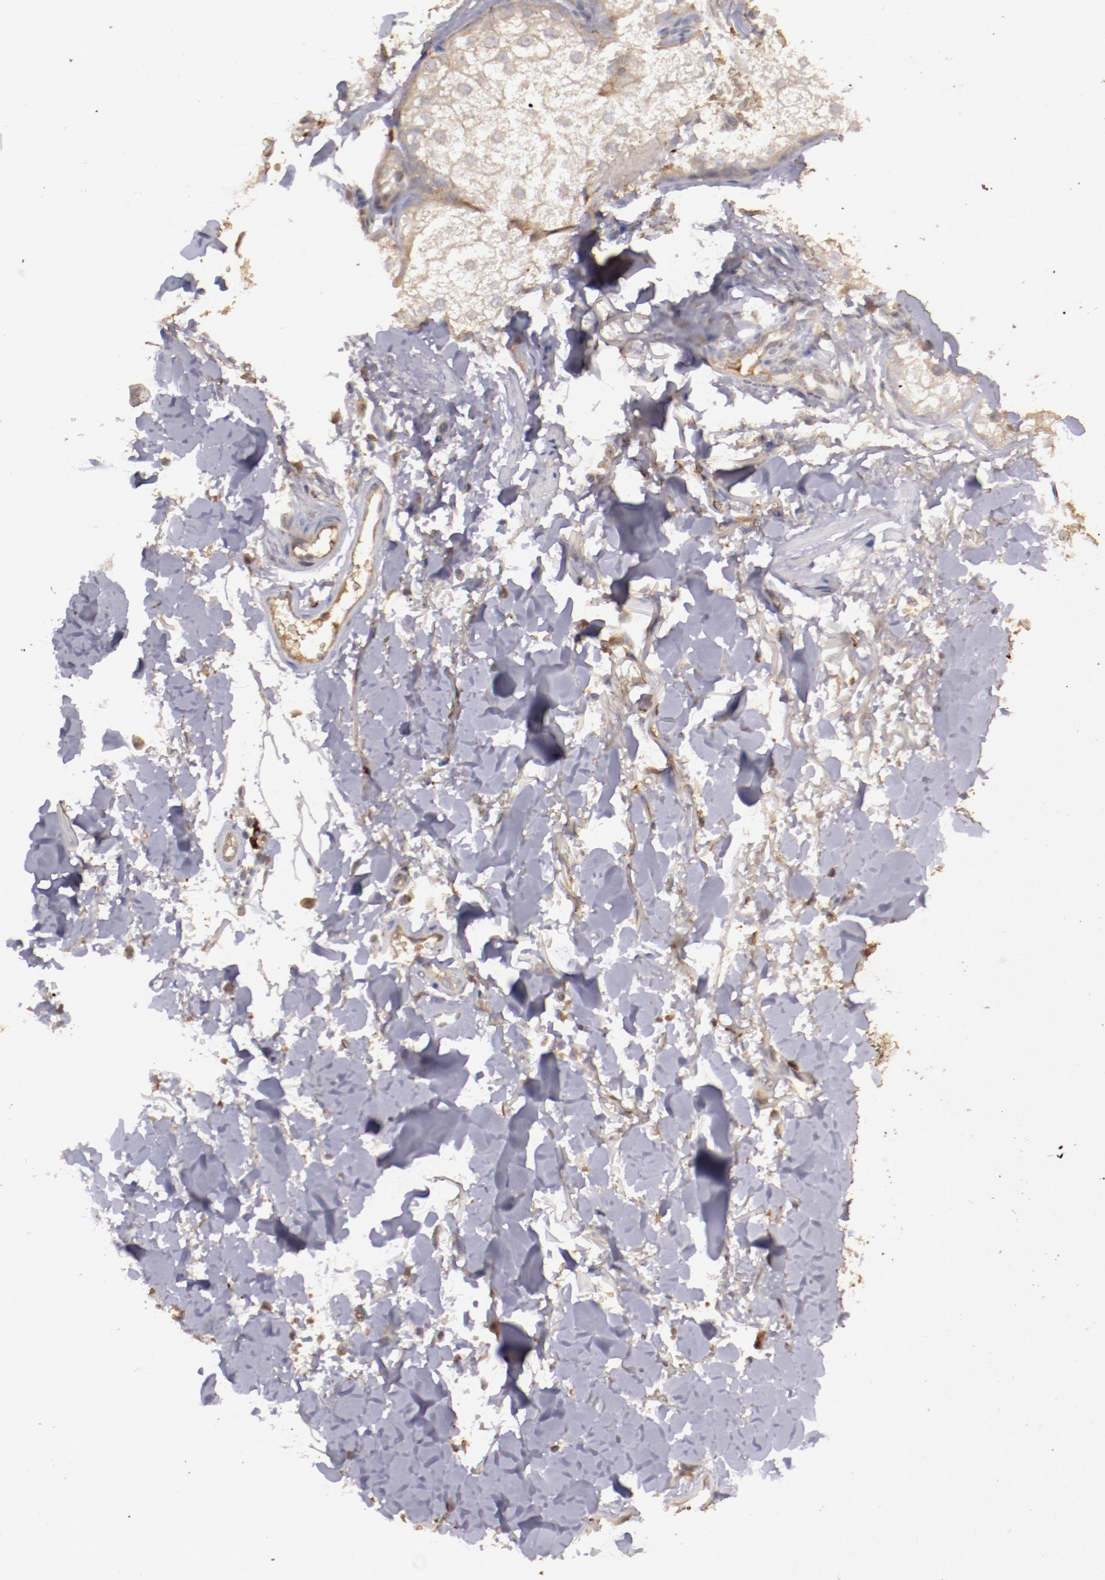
{"staining": {"intensity": "weak", "quantity": "25%-75%", "location": "cytoplasmic/membranous"}, "tissue": "skin cancer", "cell_type": "Tumor cells", "image_type": "cancer", "snomed": [{"axis": "morphology", "description": "Basal cell carcinoma"}, {"axis": "topography", "description": "Skin"}], "caption": "This is an image of immunohistochemistry (IHC) staining of basal cell carcinoma (skin), which shows weak expression in the cytoplasmic/membranous of tumor cells.", "gene": "SRRD", "patient": {"sex": "male", "age": 74}}